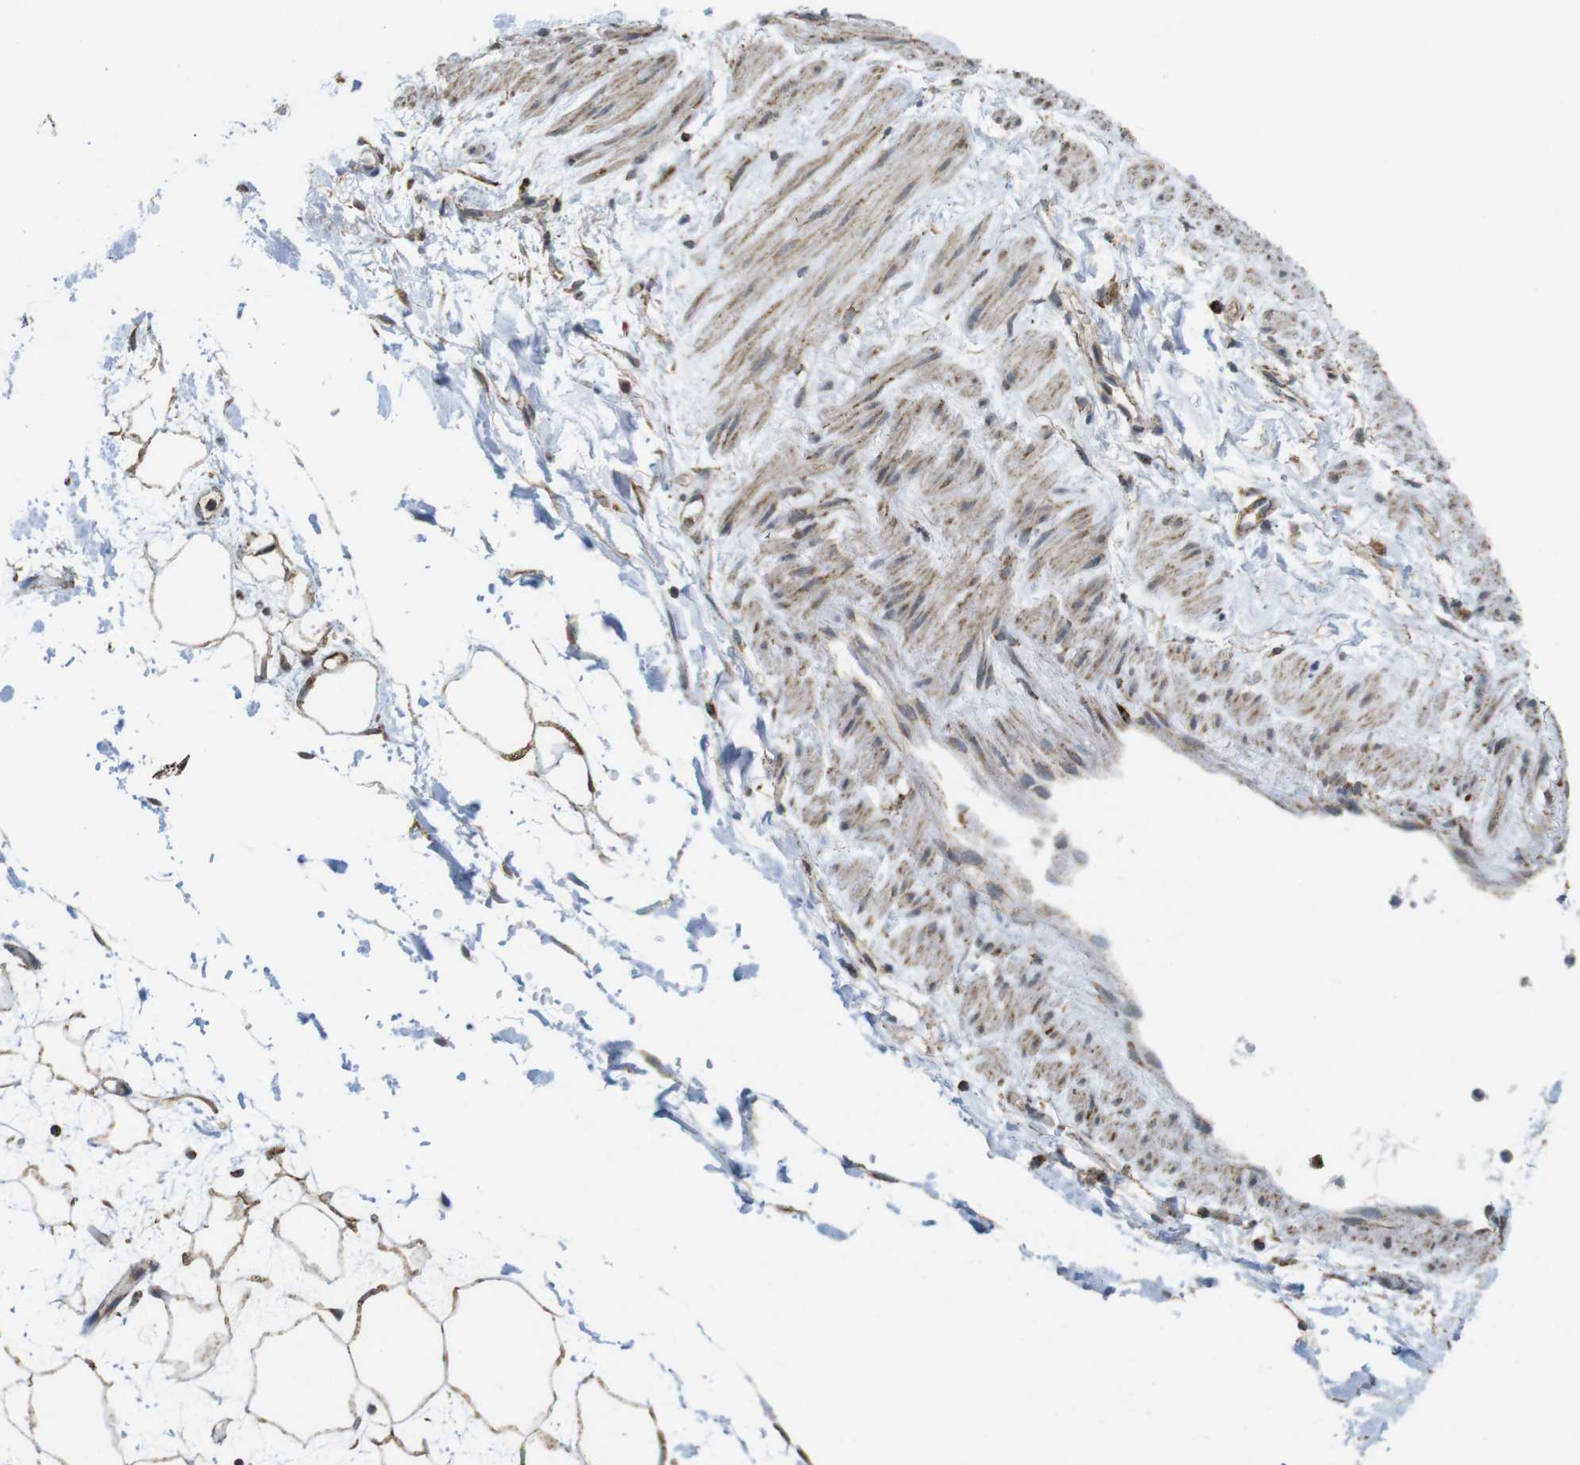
{"staining": {"intensity": "strong", "quantity": "25%-75%", "location": "cytoplasmic/membranous"}, "tissue": "adipose tissue", "cell_type": "Adipocytes", "image_type": "normal", "snomed": [{"axis": "morphology", "description": "Normal tissue, NOS"}, {"axis": "topography", "description": "Soft tissue"}], "caption": "The histopathology image reveals a brown stain indicating the presence of a protein in the cytoplasmic/membranous of adipocytes in adipose tissue. The staining was performed using DAB, with brown indicating positive protein expression. Nuclei are stained blue with hematoxylin.", "gene": "CALHM2", "patient": {"sex": "male", "age": 72}}